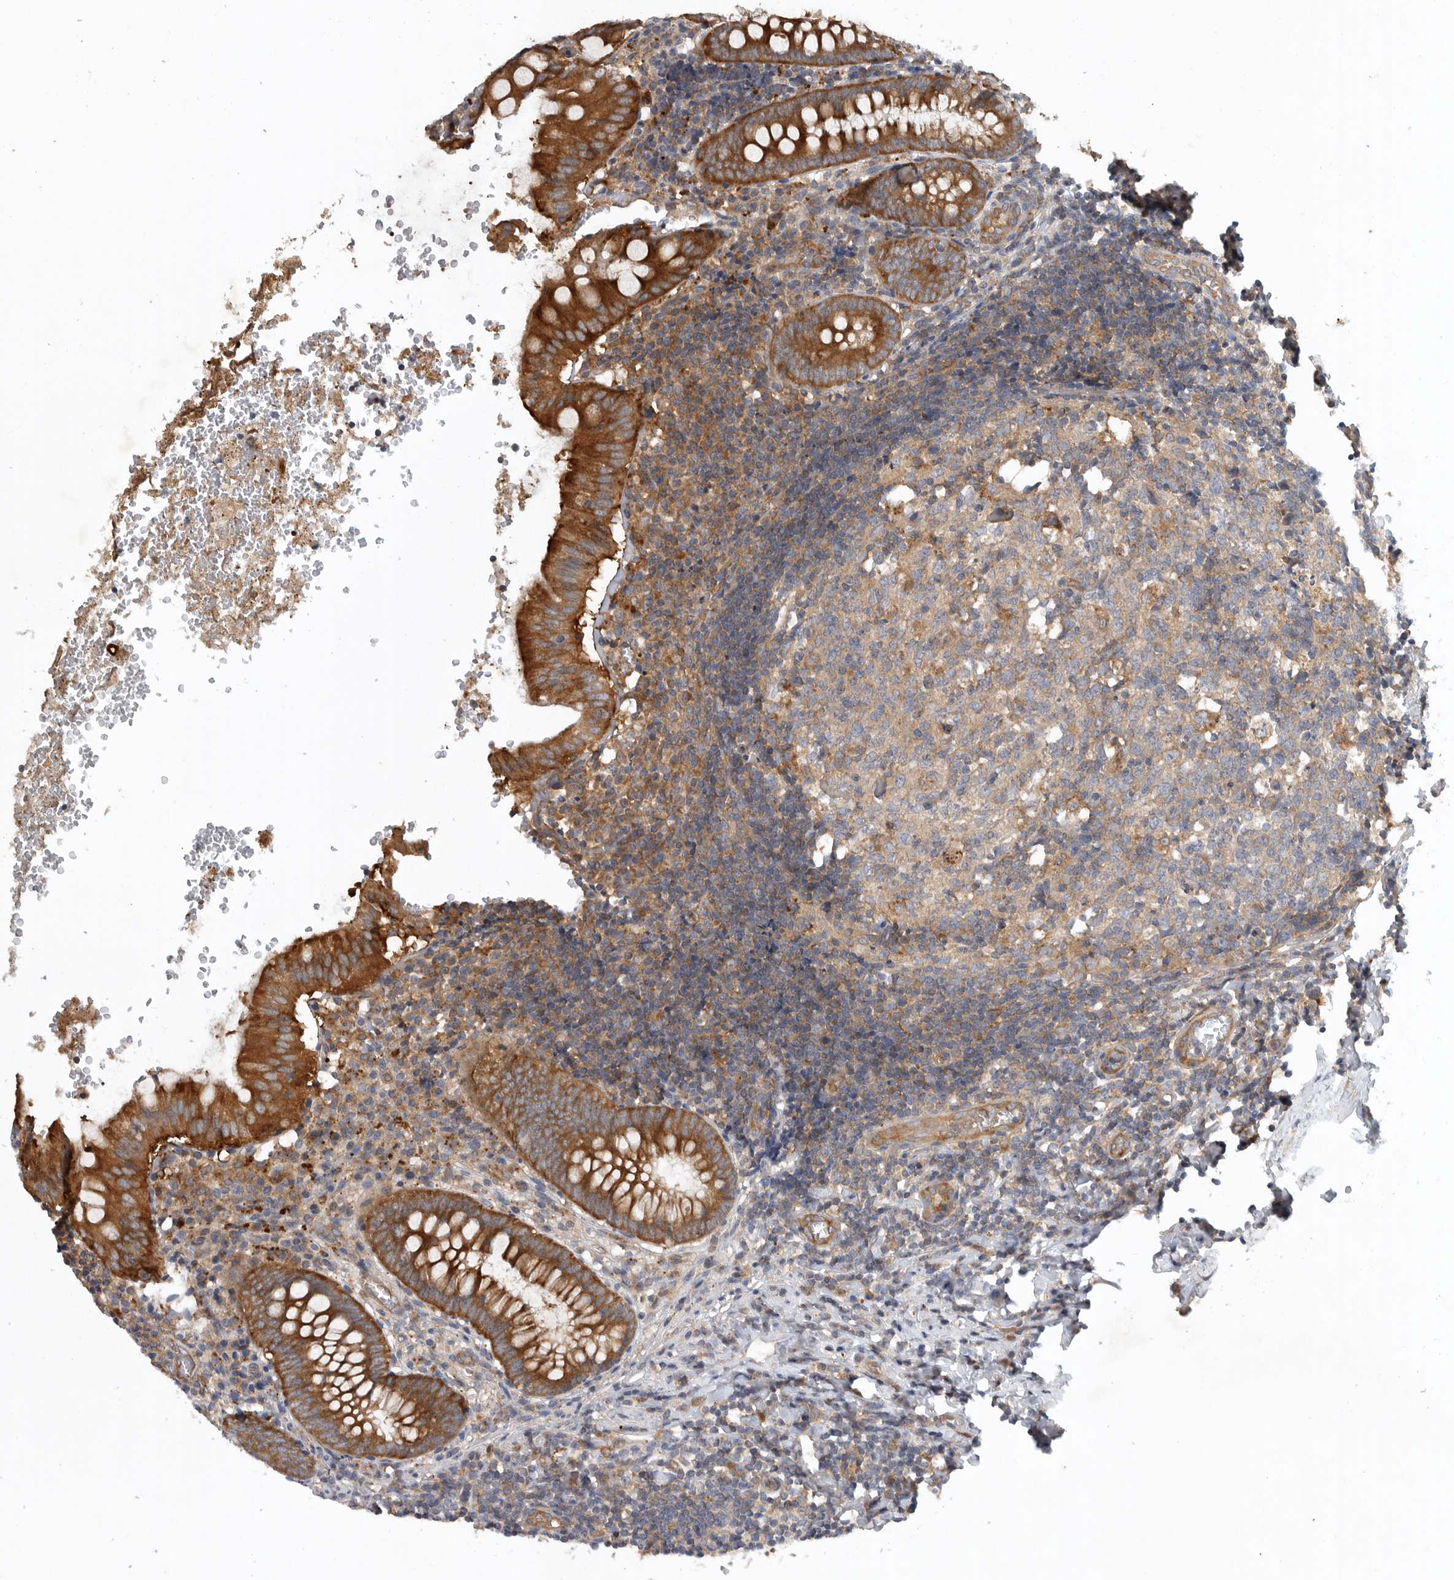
{"staining": {"intensity": "strong", "quantity": ">75%", "location": "cytoplasmic/membranous"}, "tissue": "appendix", "cell_type": "Glandular cells", "image_type": "normal", "snomed": [{"axis": "morphology", "description": "Normal tissue, NOS"}, {"axis": "topography", "description": "Appendix"}], "caption": "Immunohistochemistry (IHC) of normal appendix reveals high levels of strong cytoplasmic/membranous staining in about >75% of glandular cells.", "gene": "C1orf109", "patient": {"sex": "male", "age": 8}}